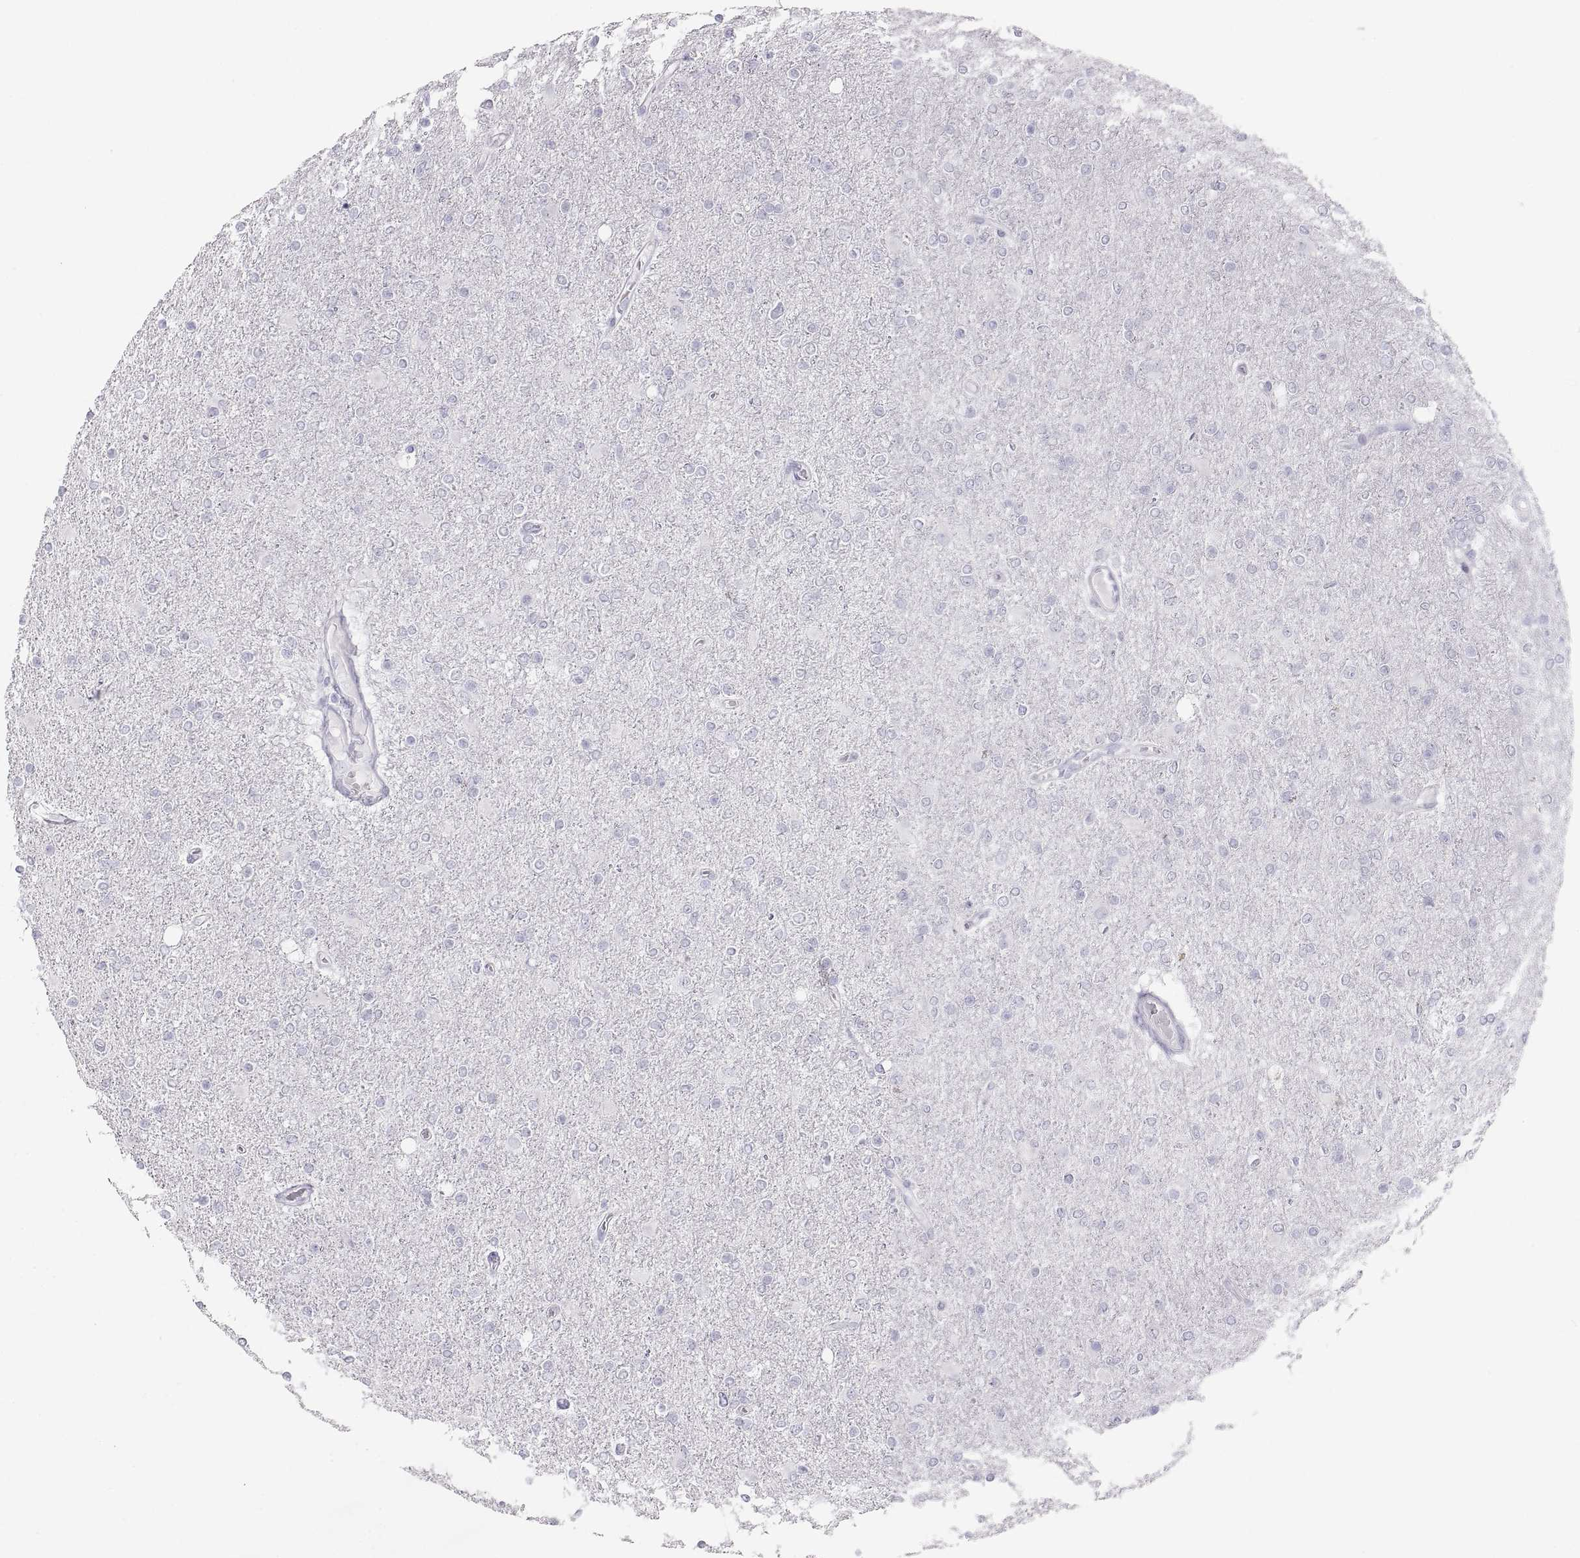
{"staining": {"intensity": "negative", "quantity": "none", "location": "none"}, "tissue": "glioma", "cell_type": "Tumor cells", "image_type": "cancer", "snomed": [{"axis": "morphology", "description": "Glioma, malignant, High grade"}, {"axis": "topography", "description": "Cerebral cortex"}], "caption": "High magnification brightfield microscopy of glioma stained with DAB (3,3'-diaminobenzidine) (brown) and counterstained with hematoxylin (blue): tumor cells show no significant positivity. Nuclei are stained in blue.", "gene": "SEMG1", "patient": {"sex": "male", "age": 70}}